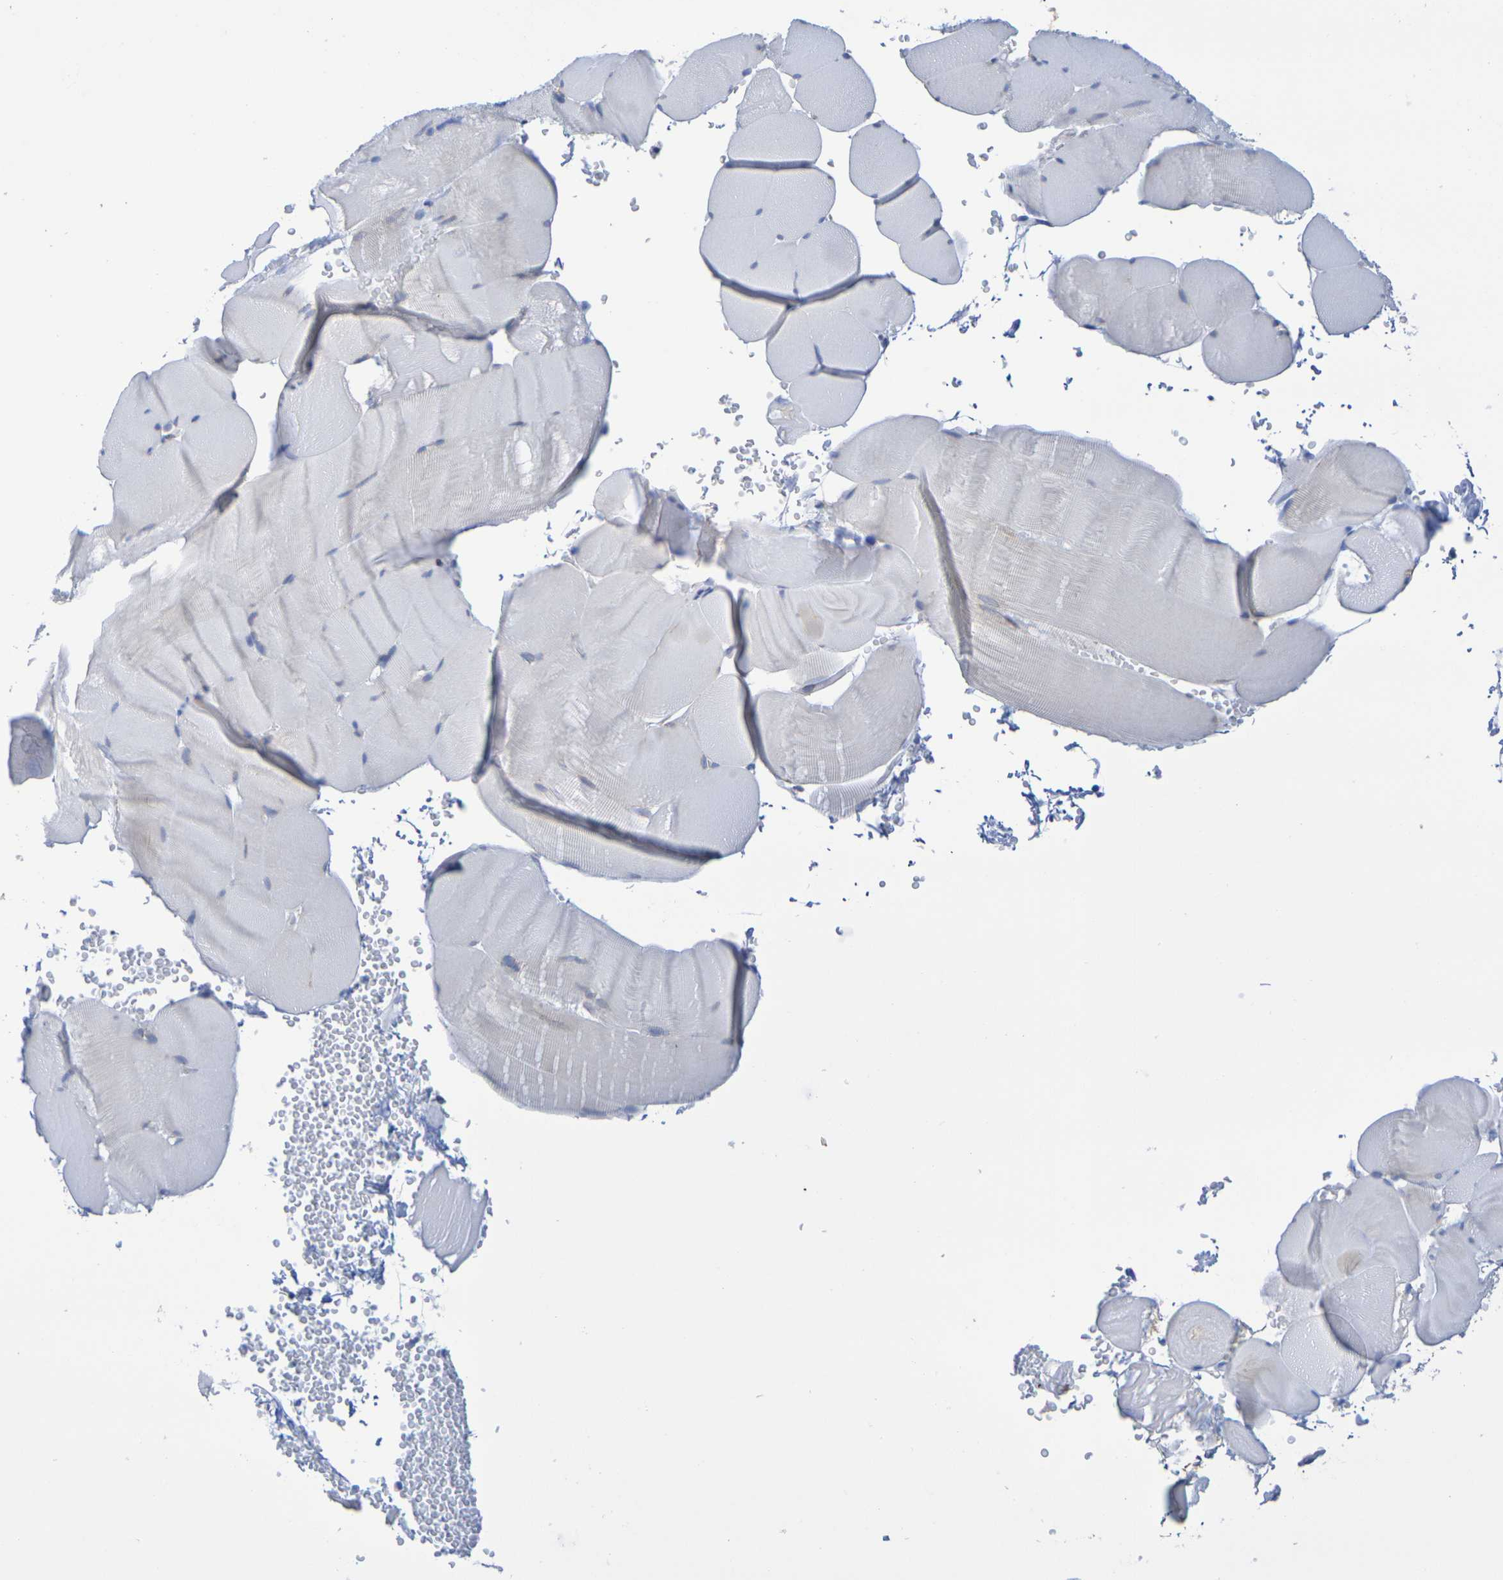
{"staining": {"intensity": "negative", "quantity": "none", "location": "none"}, "tissue": "skeletal muscle", "cell_type": "Myocytes", "image_type": "normal", "snomed": [{"axis": "morphology", "description": "Normal tissue, NOS"}, {"axis": "topography", "description": "Skeletal muscle"}], "caption": "Immunohistochemical staining of unremarkable skeletal muscle displays no significant expression in myocytes. (DAB immunohistochemistry, high magnification).", "gene": "TMCC3", "patient": {"sex": "male", "age": 62}}